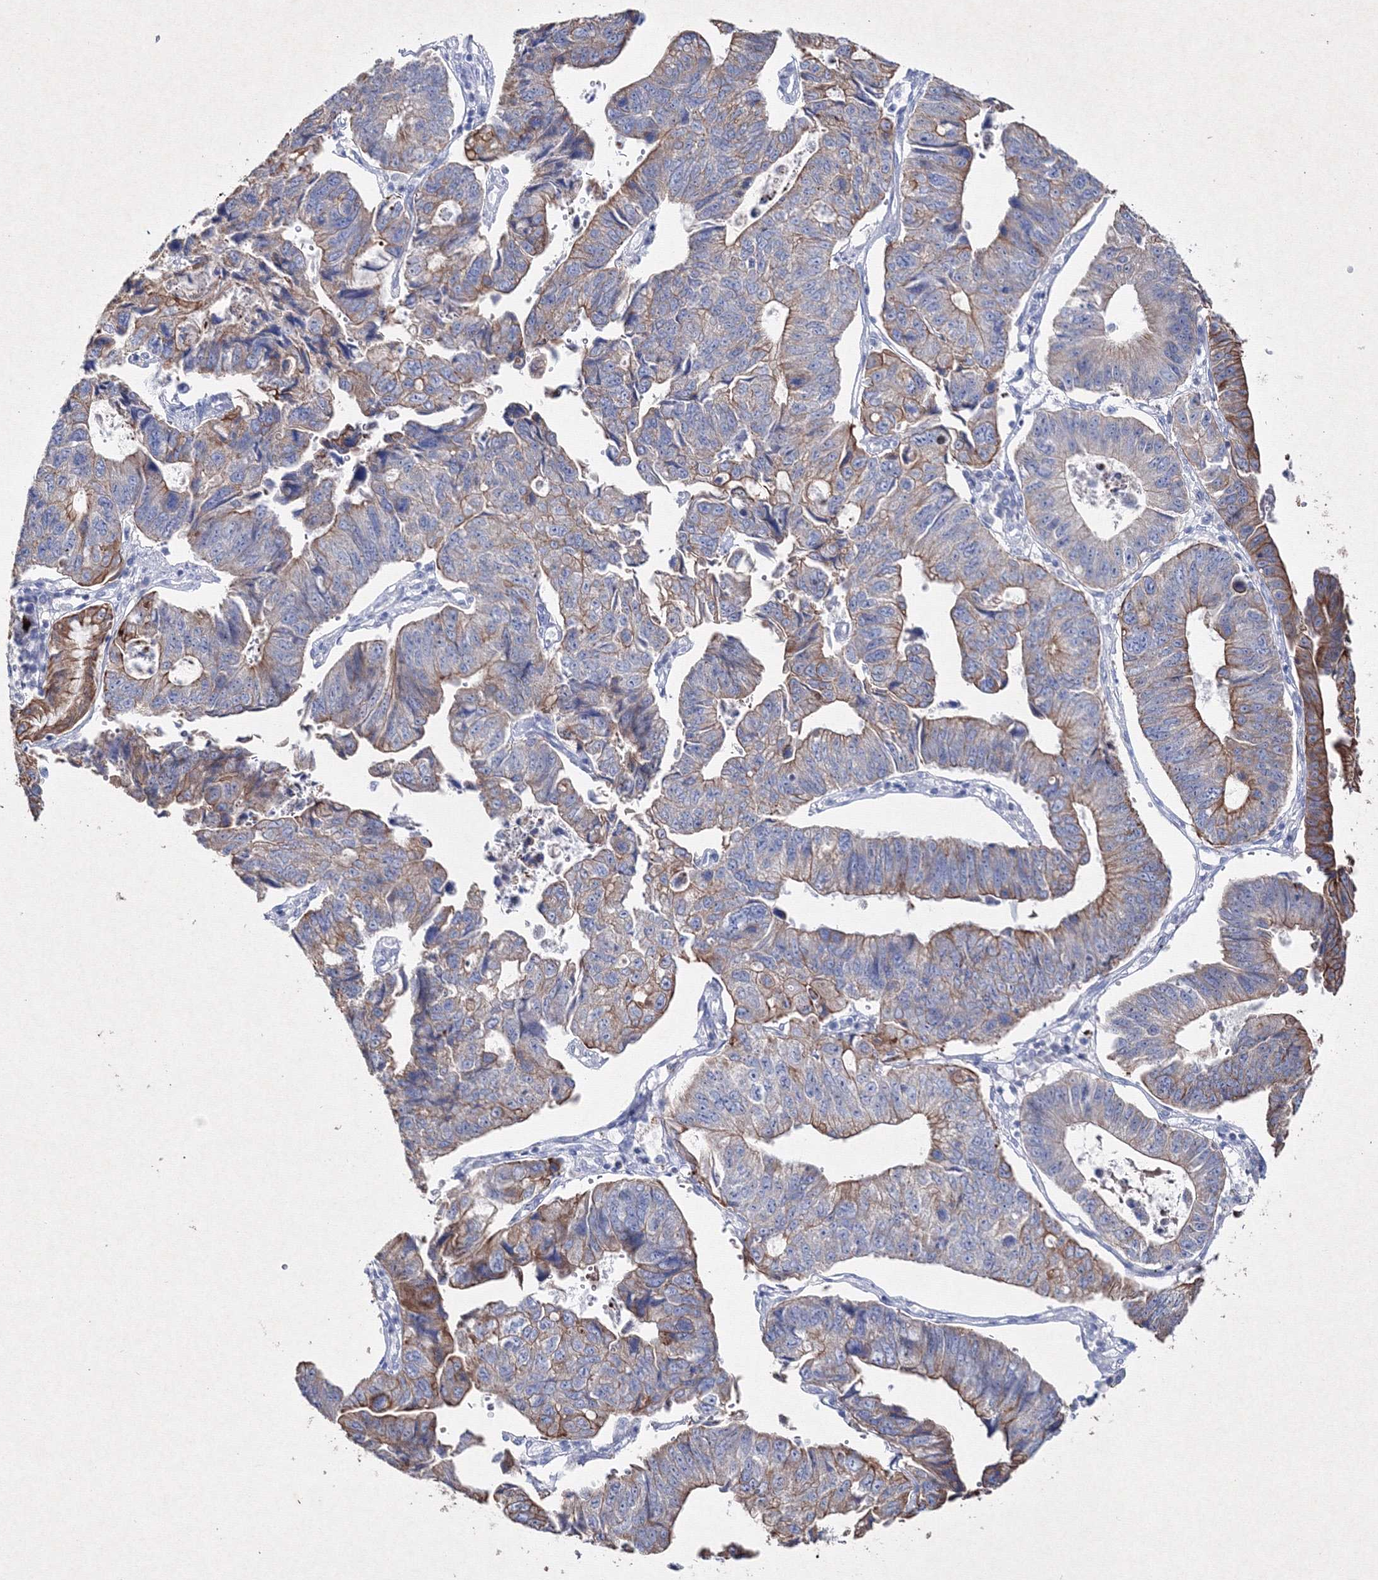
{"staining": {"intensity": "strong", "quantity": "25%-75%", "location": "cytoplasmic/membranous"}, "tissue": "stomach cancer", "cell_type": "Tumor cells", "image_type": "cancer", "snomed": [{"axis": "morphology", "description": "Adenocarcinoma, NOS"}, {"axis": "topography", "description": "Stomach"}], "caption": "This histopathology image demonstrates immunohistochemistry staining of stomach adenocarcinoma, with high strong cytoplasmic/membranous positivity in approximately 25%-75% of tumor cells.", "gene": "SMIM29", "patient": {"sex": "male", "age": 59}}